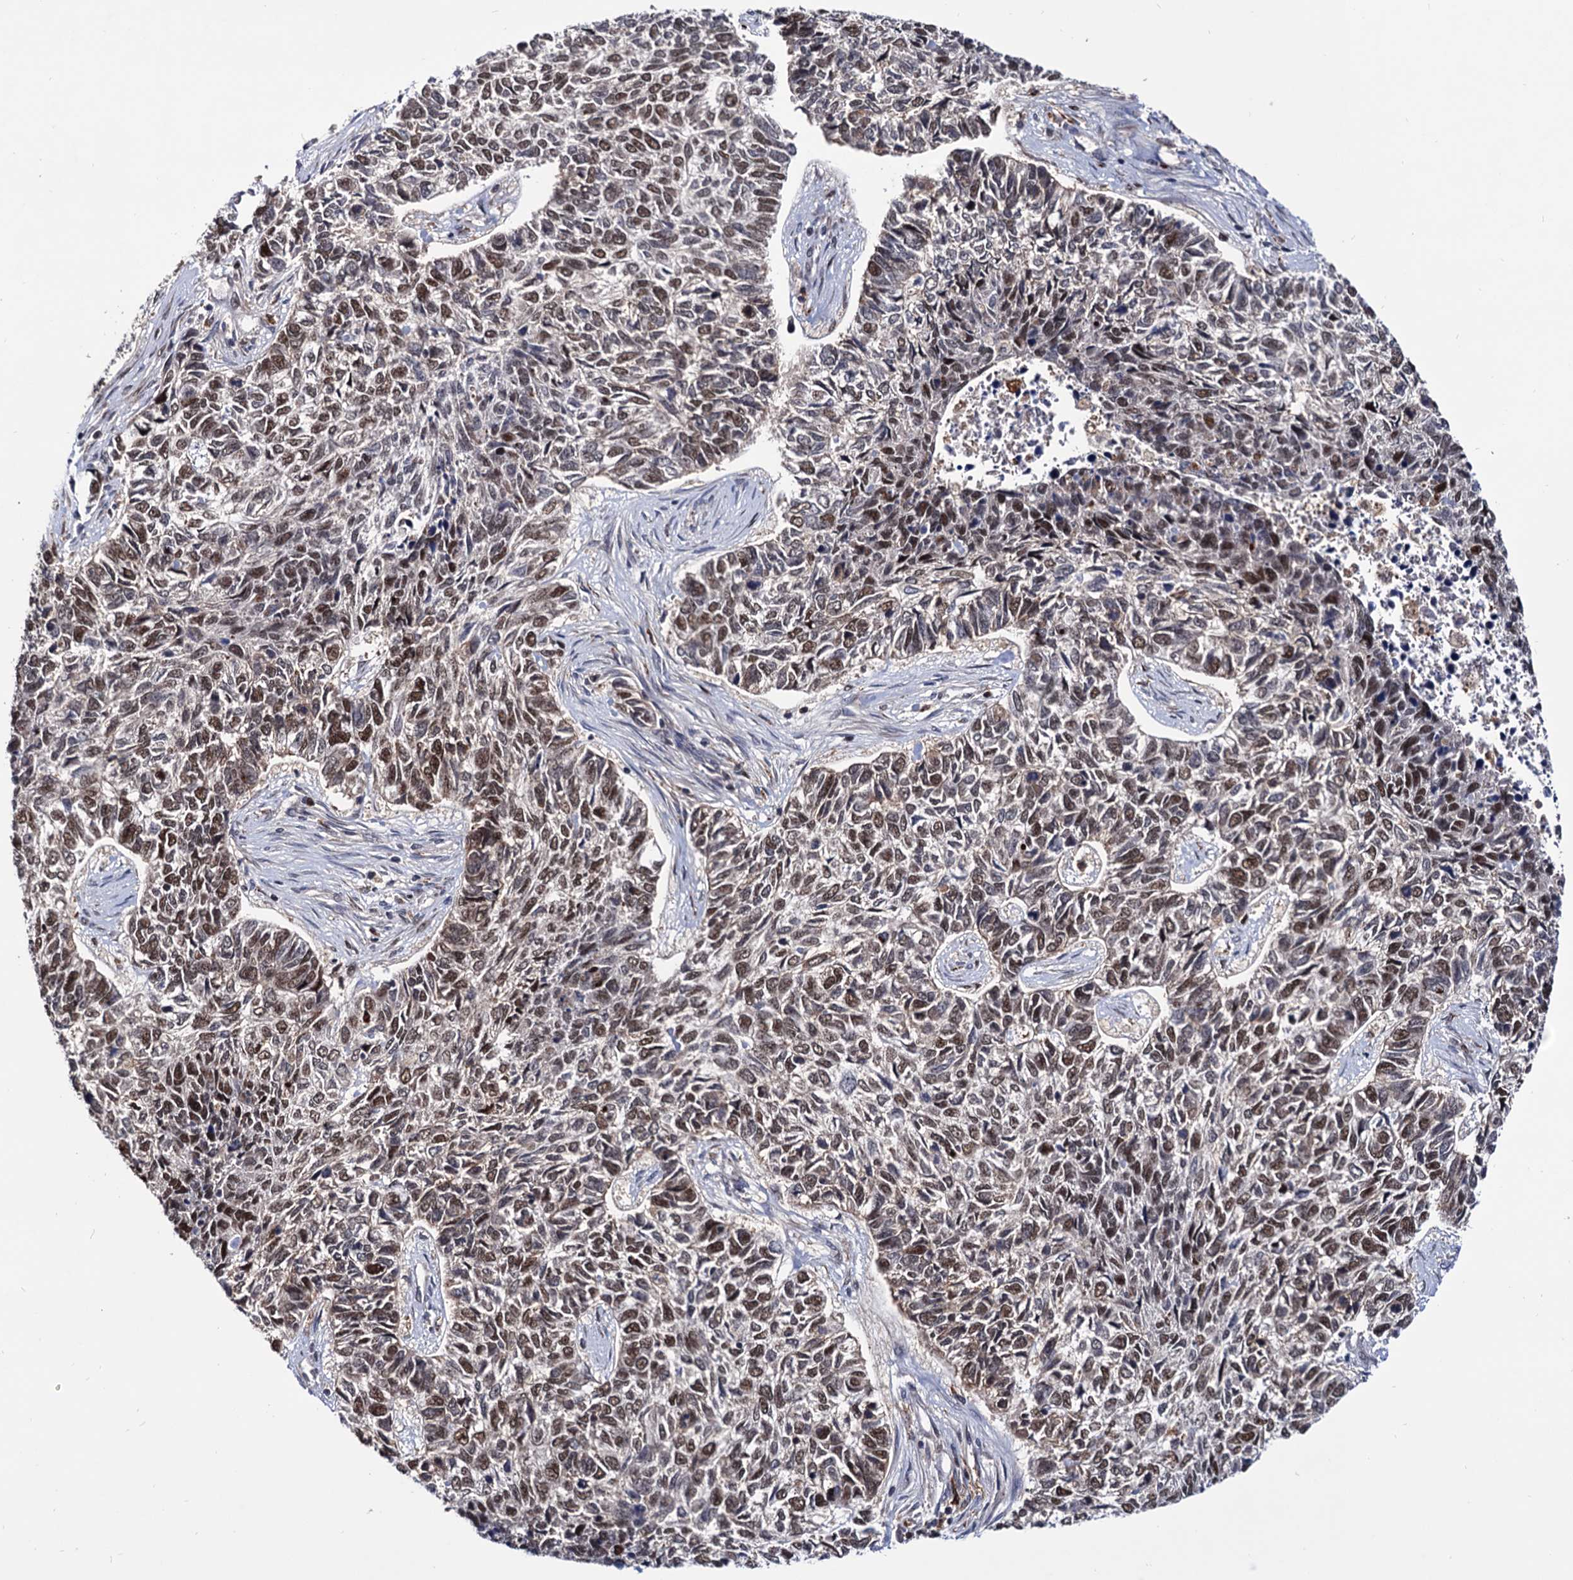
{"staining": {"intensity": "moderate", "quantity": ">75%", "location": "nuclear"}, "tissue": "skin cancer", "cell_type": "Tumor cells", "image_type": "cancer", "snomed": [{"axis": "morphology", "description": "Basal cell carcinoma"}, {"axis": "topography", "description": "Skin"}], "caption": "A photomicrograph of human skin cancer stained for a protein shows moderate nuclear brown staining in tumor cells.", "gene": "RNASEH2B", "patient": {"sex": "female", "age": 65}}